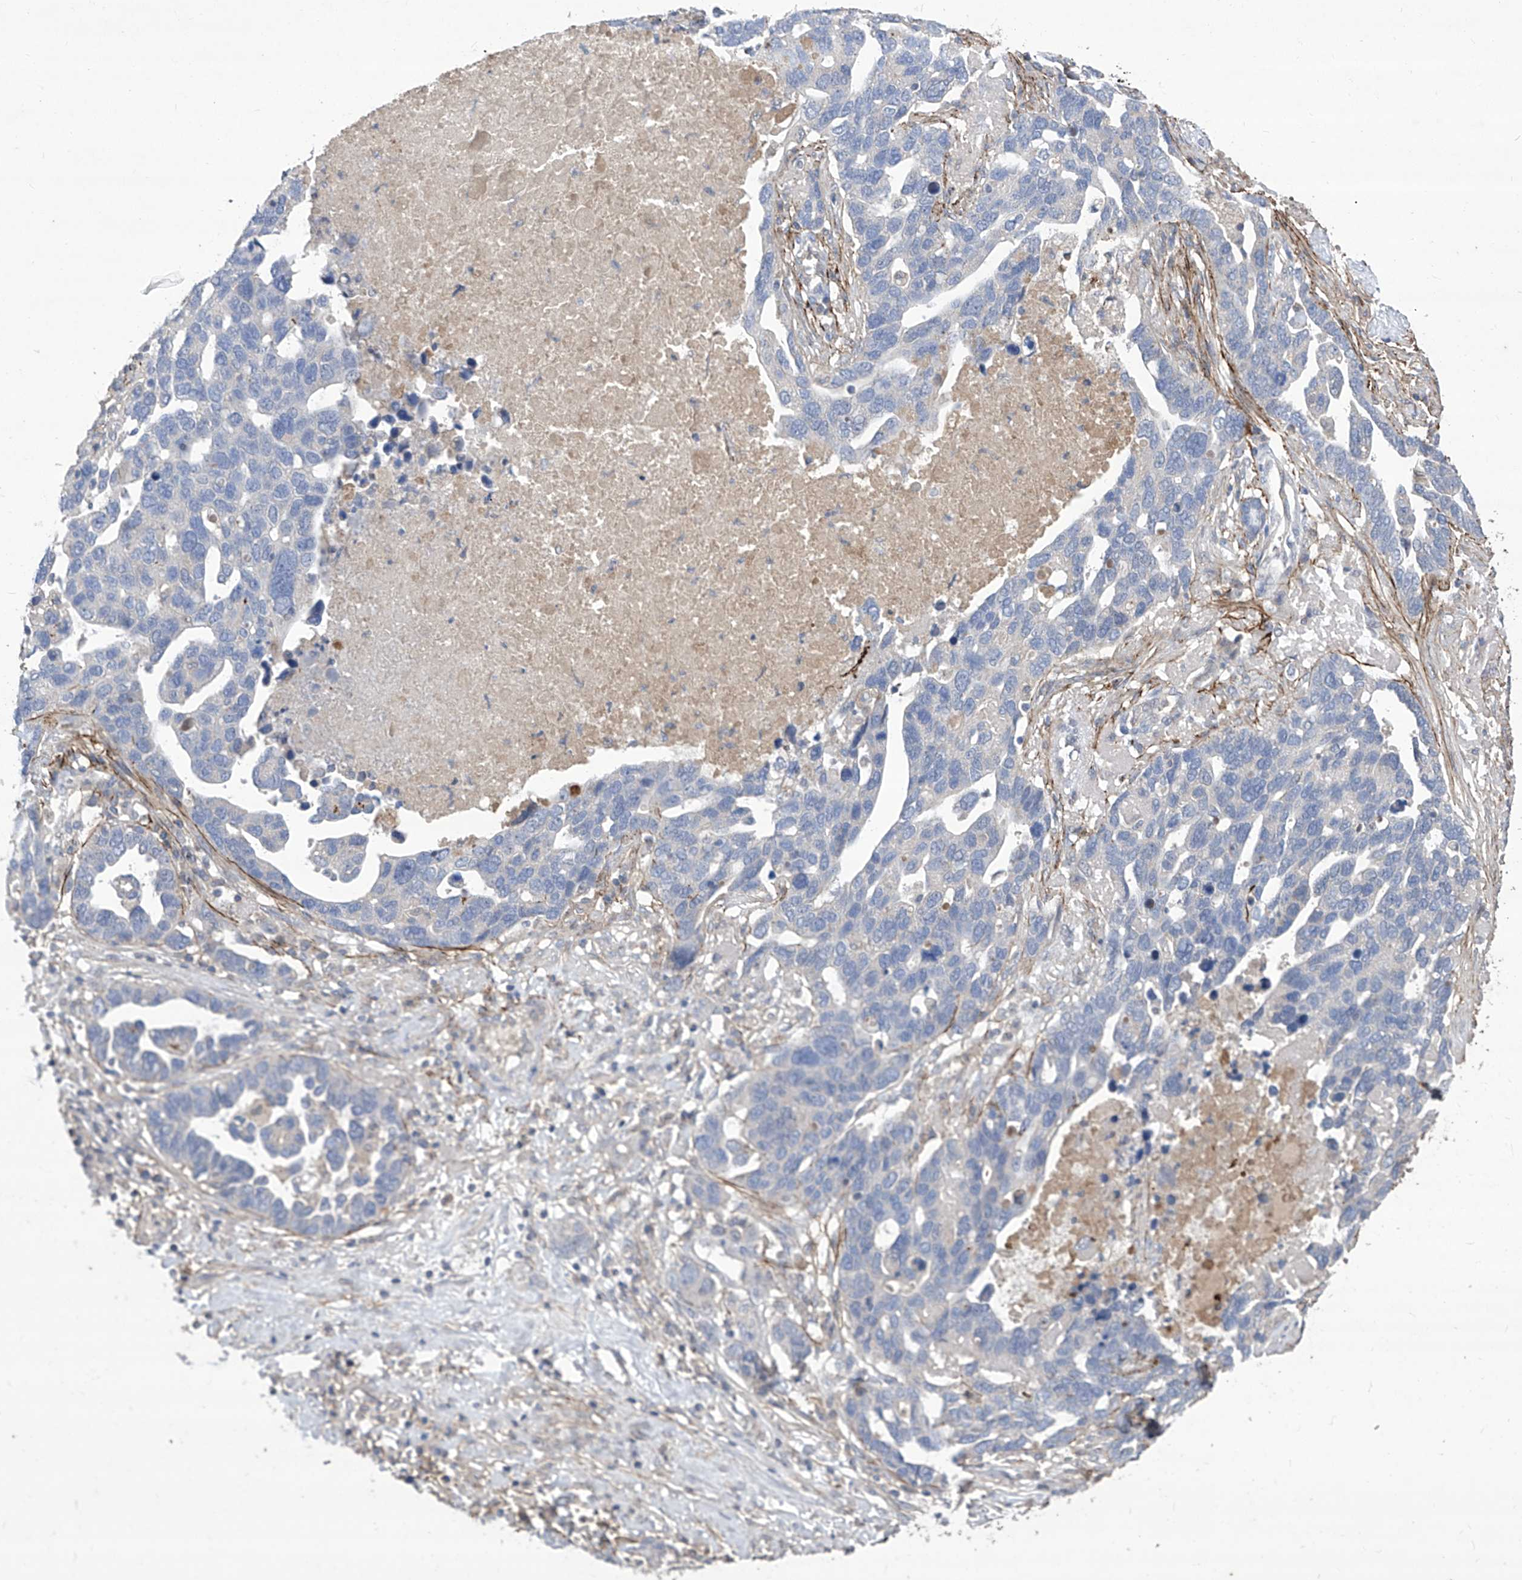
{"staining": {"intensity": "negative", "quantity": "none", "location": "none"}, "tissue": "ovarian cancer", "cell_type": "Tumor cells", "image_type": "cancer", "snomed": [{"axis": "morphology", "description": "Cystadenocarcinoma, serous, NOS"}, {"axis": "topography", "description": "Ovary"}], "caption": "IHC image of neoplastic tissue: serous cystadenocarcinoma (ovarian) stained with DAB (3,3'-diaminobenzidine) reveals no significant protein expression in tumor cells.", "gene": "TXNIP", "patient": {"sex": "female", "age": 54}}